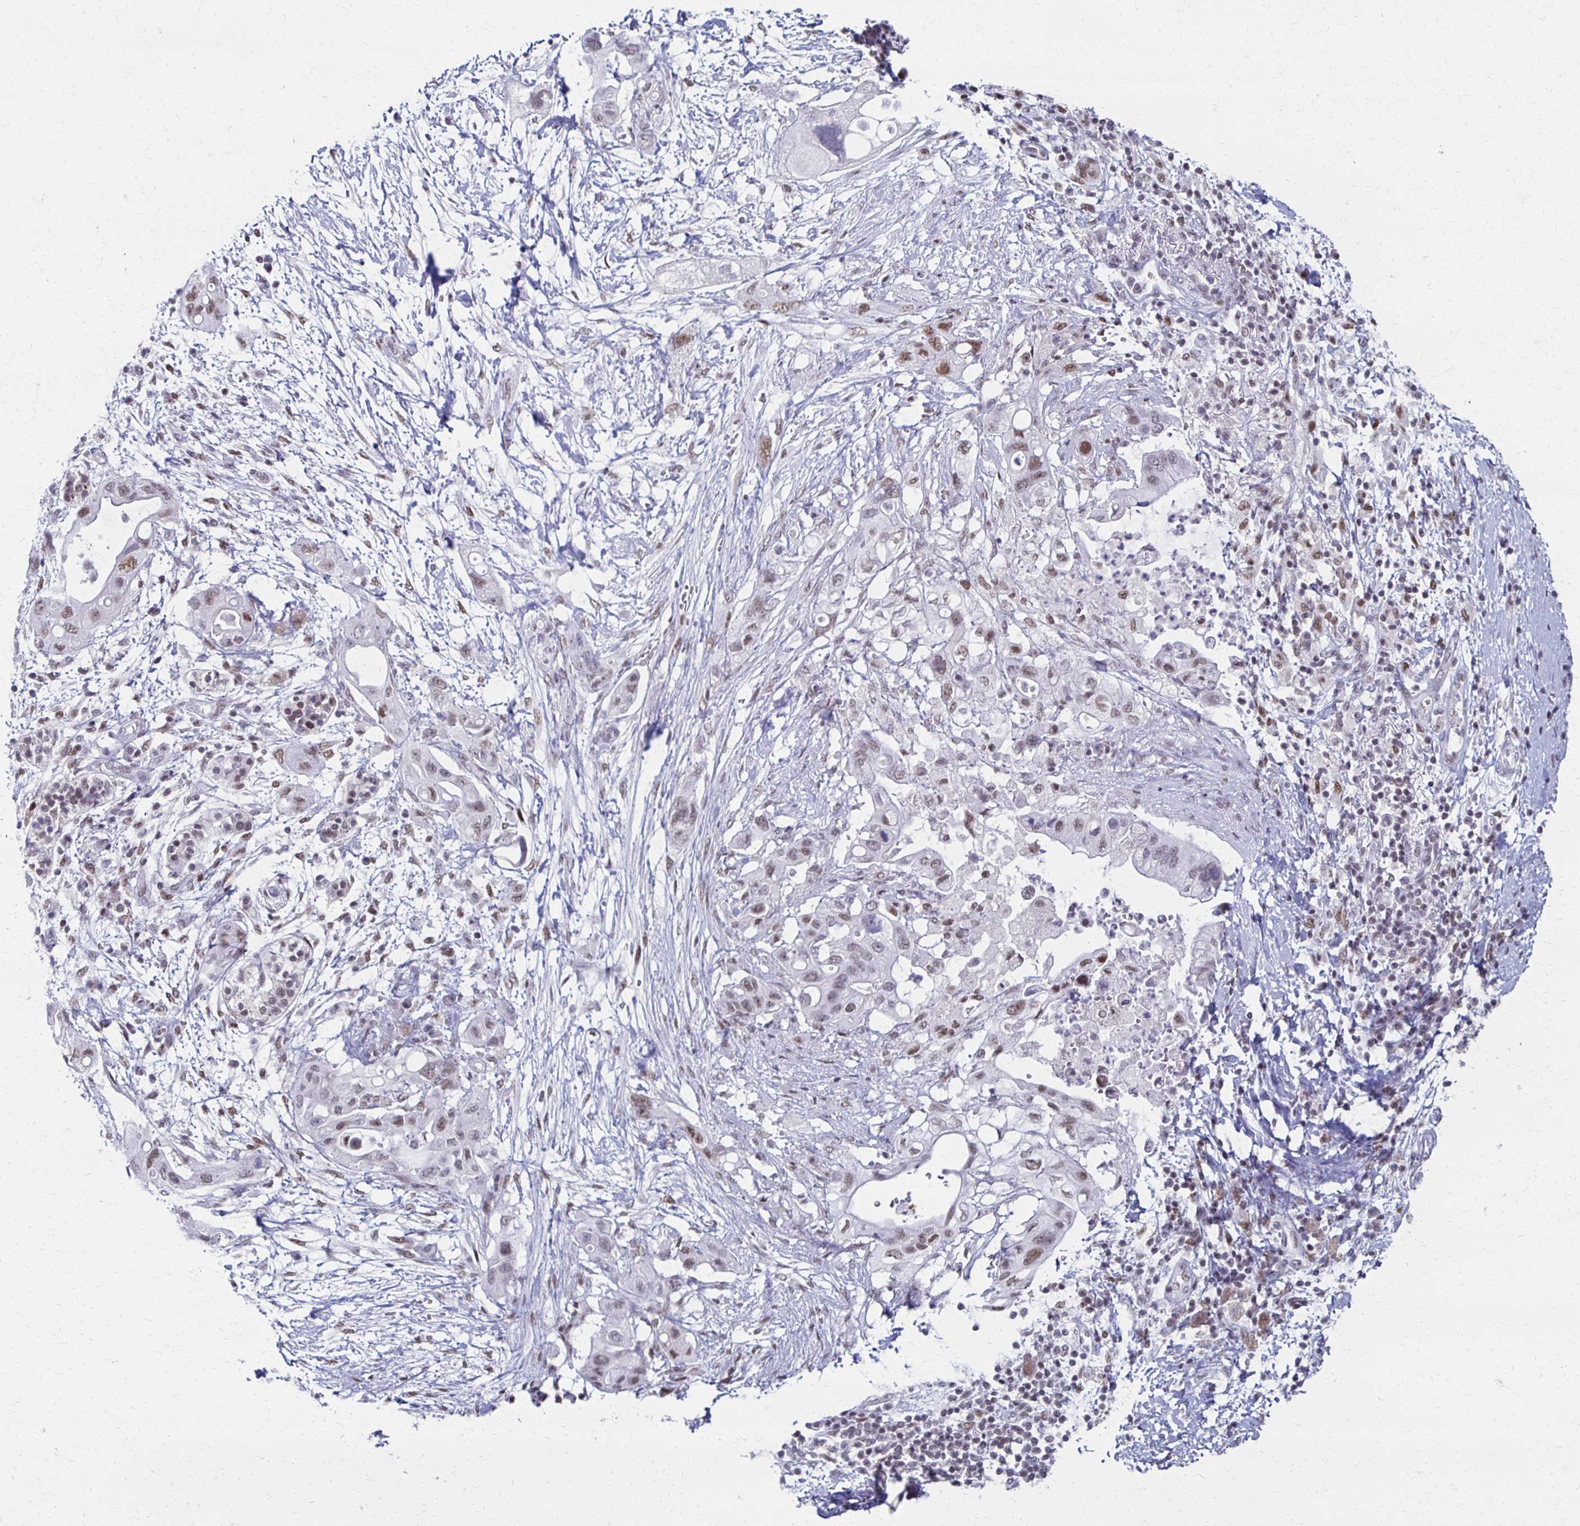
{"staining": {"intensity": "moderate", "quantity": "25%-75%", "location": "nuclear"}, "tissue": "pancreatic cancer", "cell_type": "Tumor cells", "image_type": "cancer", "snomed": [{"axis": "morphology", "description": "Adenocarcinoma, NOS"}, {"axis": "topography", "description": "Pancreas"}], "caption": "DAB immunohistochemical staining of pancreatic adenocarcinoma reveals moderate nuclear protein positivity in about 25%-75% of tumor cells.", "gene": "IRF7", "patient": {"sex": "female", "age": 72}}